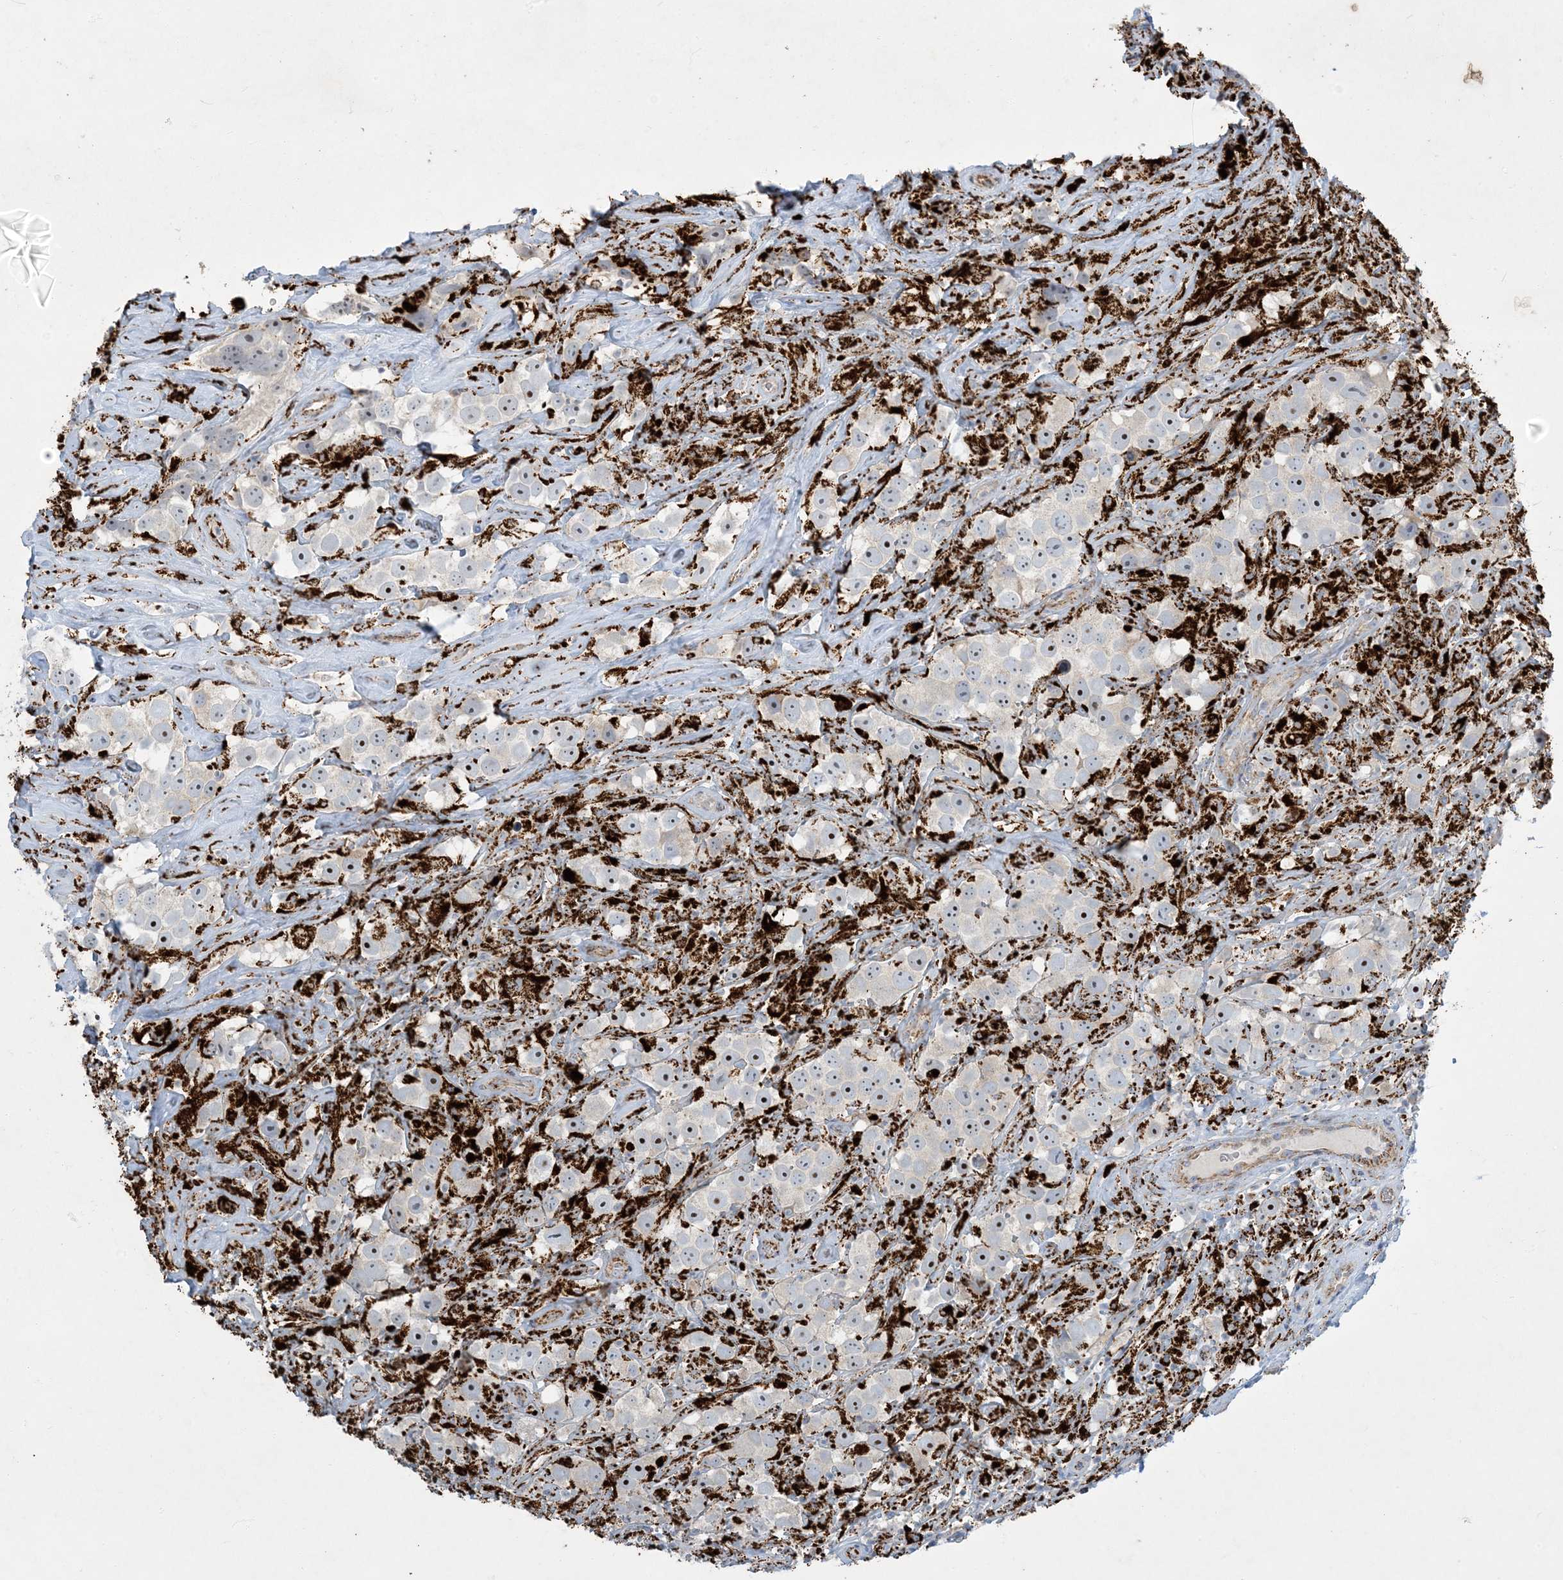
{"staining": {"intensity": "negative", "quantity": "none", "location": "none"}, "tissue": "testis cancer", "cell_type": "Tumor cells", "image_type": "cancer", "snomed": [{"axis": "morphology", "description": "Seminoma, NOS"}, {"axis": "topography", "description": "Testis"}], "caption": "Testis seminoma was stained to show a protein in brown. There is no significant positivity in tumor cells.", "gene": "LTN1", "patient": {"sex": "male", "age": 49}}